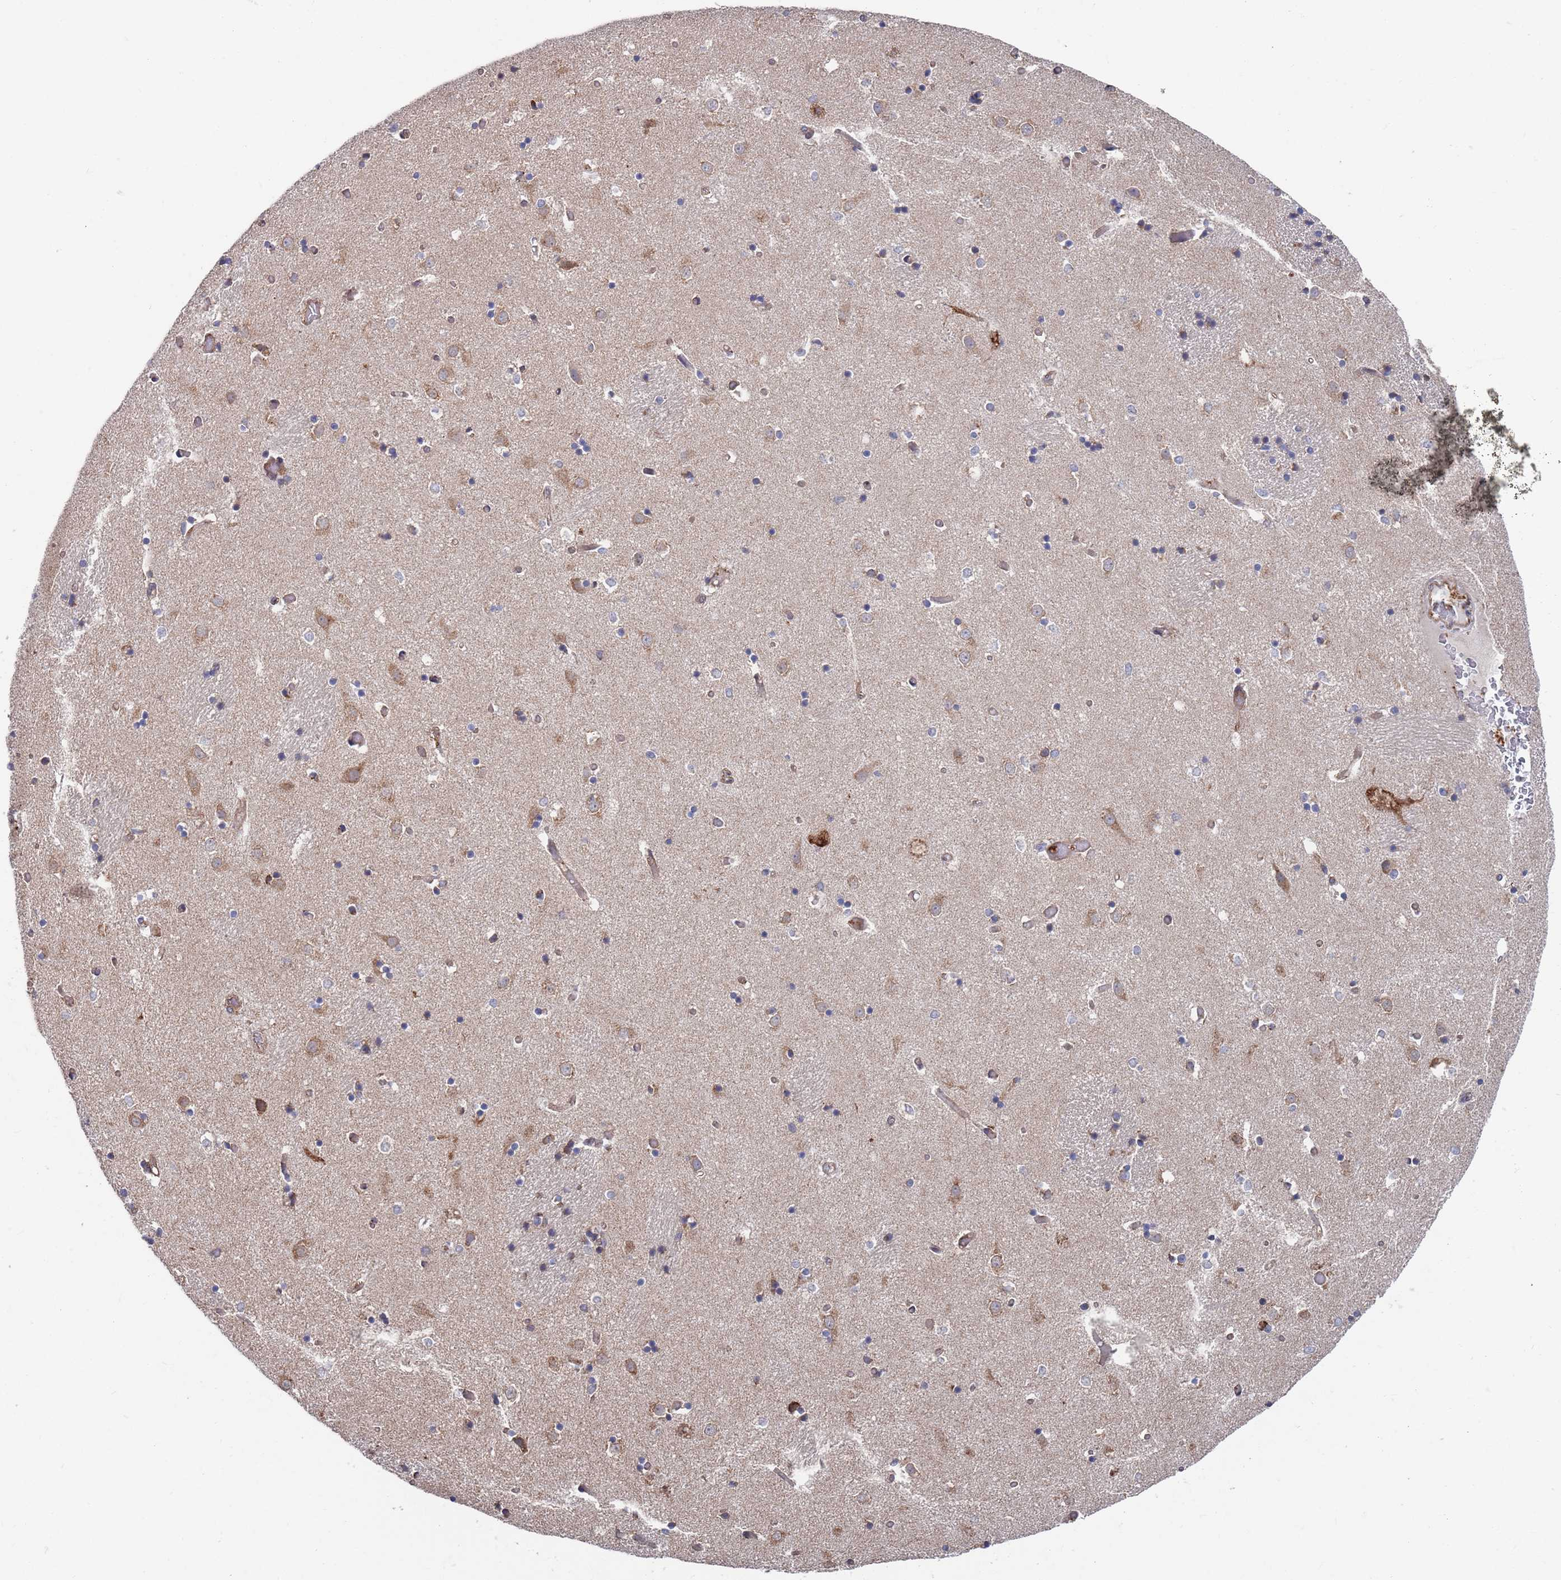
{"staining": {"intensity": "weak", "quantity": "25%-75%", "location": "cytoplasmic/membranous"}, "tissue": "caudate", "cell_type": "Glial cells", "image_type": "normal", "snomed": [{"axis": "morphology", "description": "Normal tissue, NOS"}, {"axis": "topography", "description": "Lateral ventricle wall"}], "caption": "Caudate stained with DAB (3,3'-diaminobenzidine) IHC displays low levels of weak cytoplasmic/membranous staining in about 25%-75% of glial cells.", "gene": "GID8", "patient": {"sex": "female", "age": 52}}